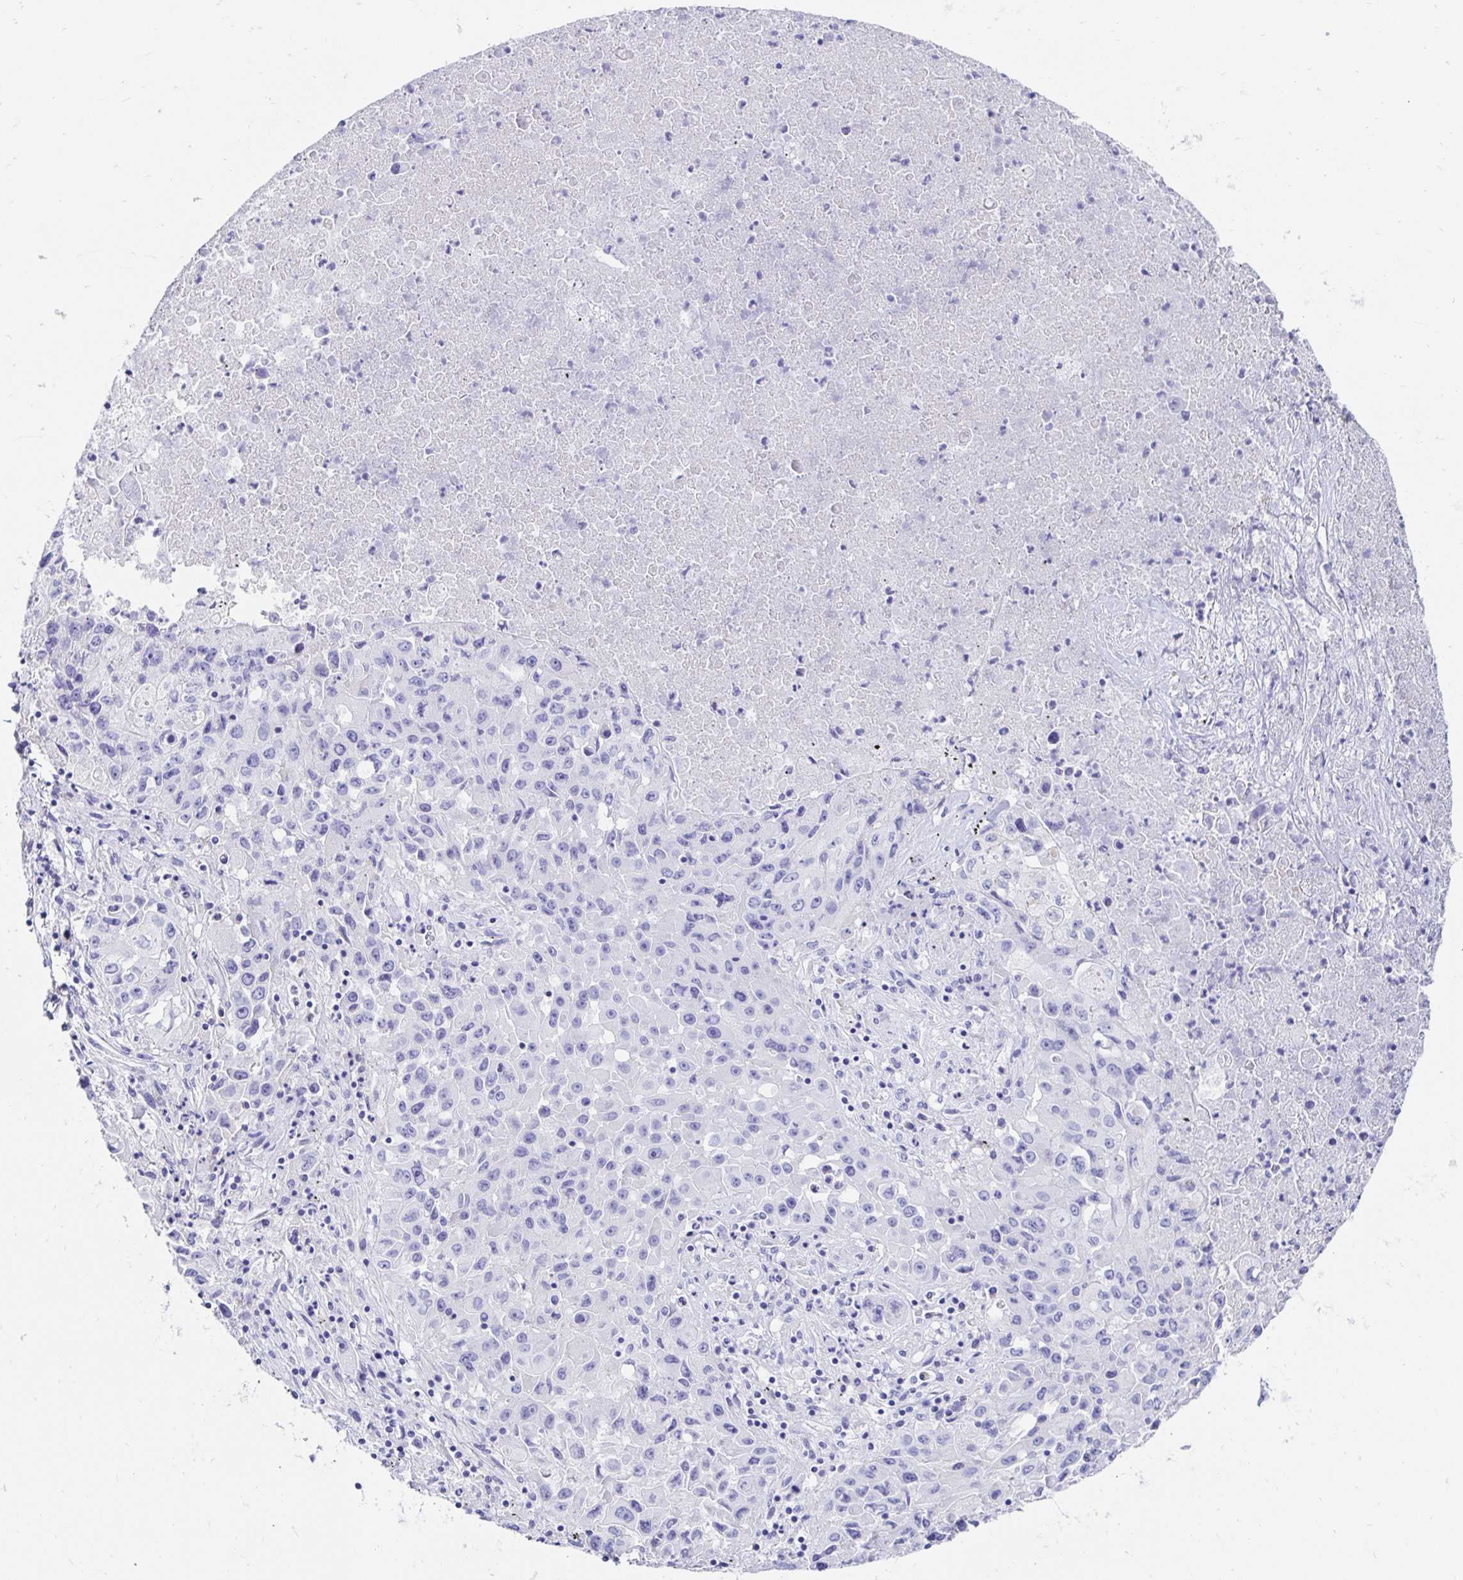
{"staining": {"intensity": "negative", "quantity": "none", "location": "none"}, "tissue": "lung cancer", "cell_type": "Tumor cells", "image_type": "cancer", "snomed": [{"axis": "morphology", "description": "Squamous cell carcinoma, NOS"}, {"axis": "topography", "description": "Lung"}], "caption": "This is an IHC histopathology image of human squamous cell carcinoma (lung). There is no expression in tumor cells.", "gene": "CA9", "patient": {"sex": "male", "age": 63}}